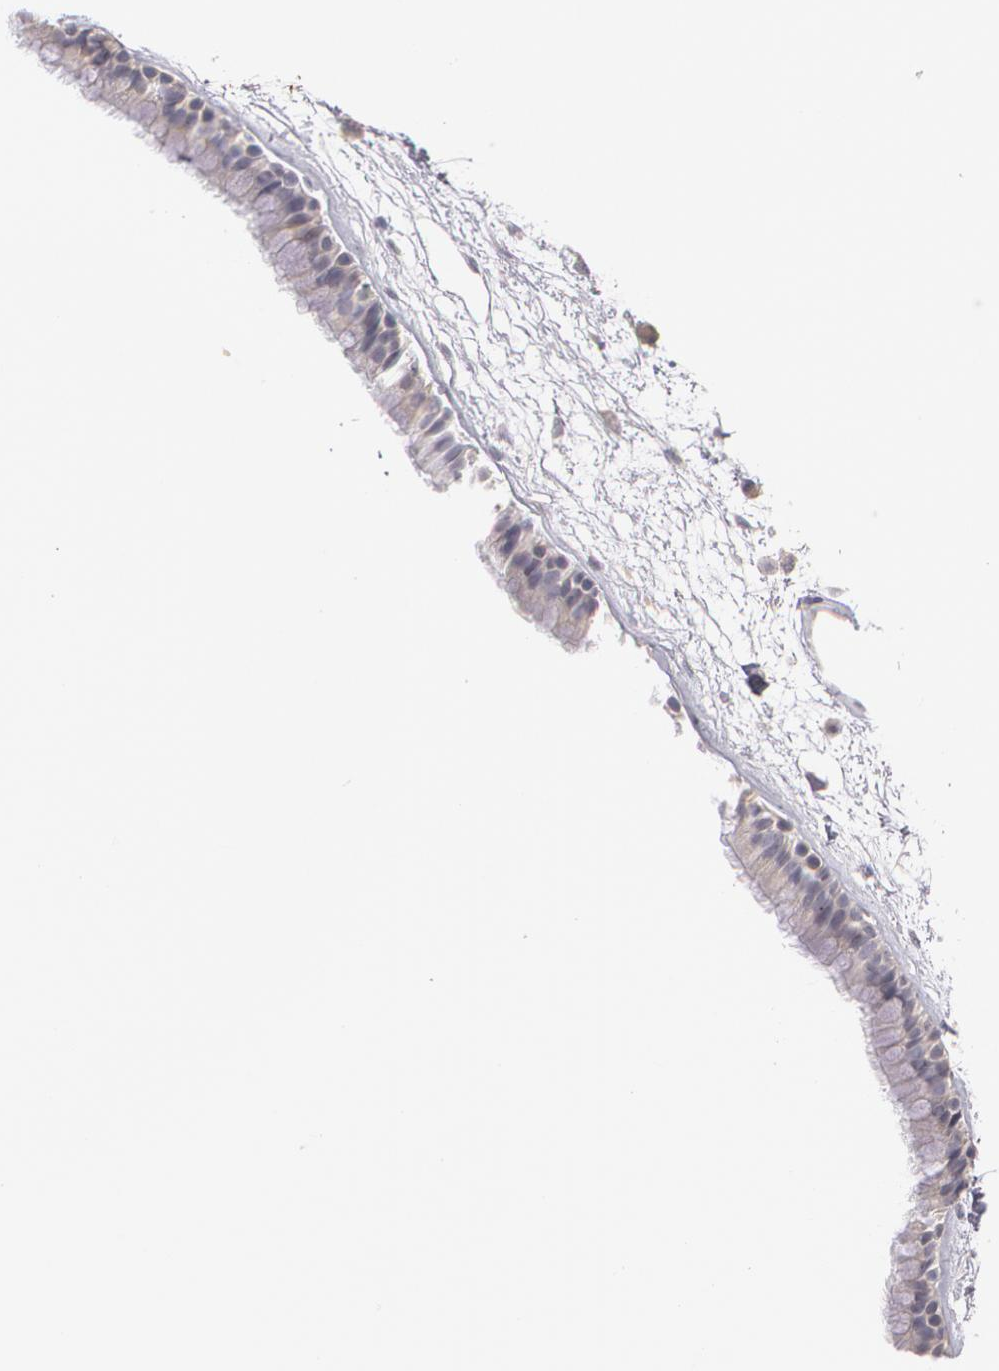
{"staining": {"intensity": "weak", "quantity": "25%-75%", "location": "cytoplasmic/membranous"}, "tissue": "nasopharynx", "cell_type": "Respiratory epithelial cells", "image_type": "normal", "snomed": [{"axis": "morphology", "description": "Normal tissue, NOS"}, {"axis": "morphology", "description": "Inflammation, NOS"}, {"axis": "topography", "description": "Nasopharynx"}], "caption": "Respiratory epithelial cells show weak cytoplasmic/membranous positivity in about 25%-75% of cells in normal nasopharynx.", "gene": "LRG1", "patient": {"sex": "male", "age": 48}}